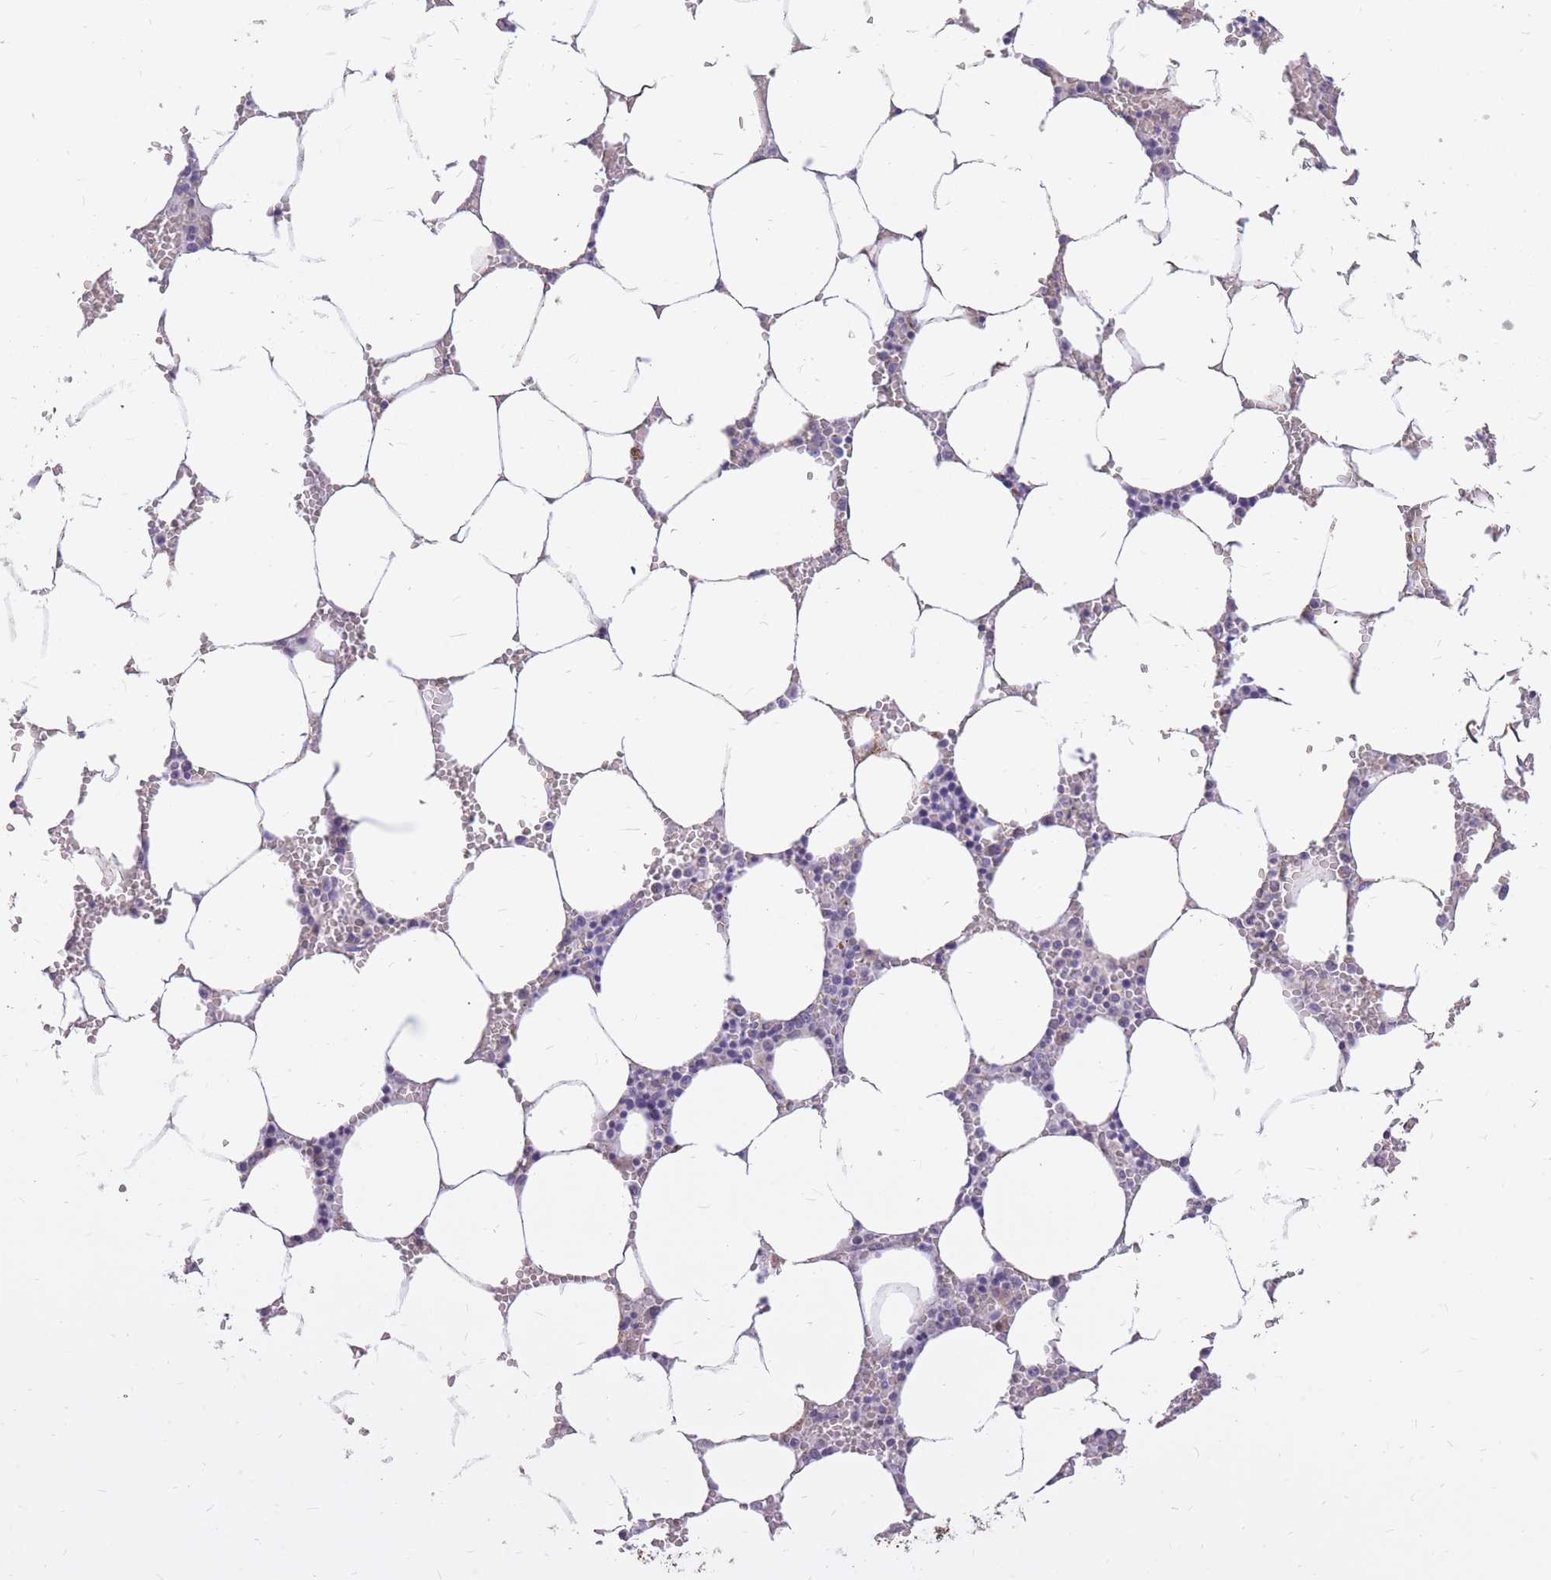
{"staining": {"intensity": "negative", "quantity": "none", "location": "none"}, "tissue": "bone marrow", "cell_type": "Hematopoietic cells", "image_type": "normal", "snomed": [{"axis": "morphology", "description": "Normal tissue, NOS"}, {"axis": "topography", "description": "Bone marrow"}], "caption": "DAB immunohistochemical staining of benign bone marrow shows no significant positivity in hematopoietic cells.", "gene": "RNF170", "patient": {"sex": "male", "age": 70}}